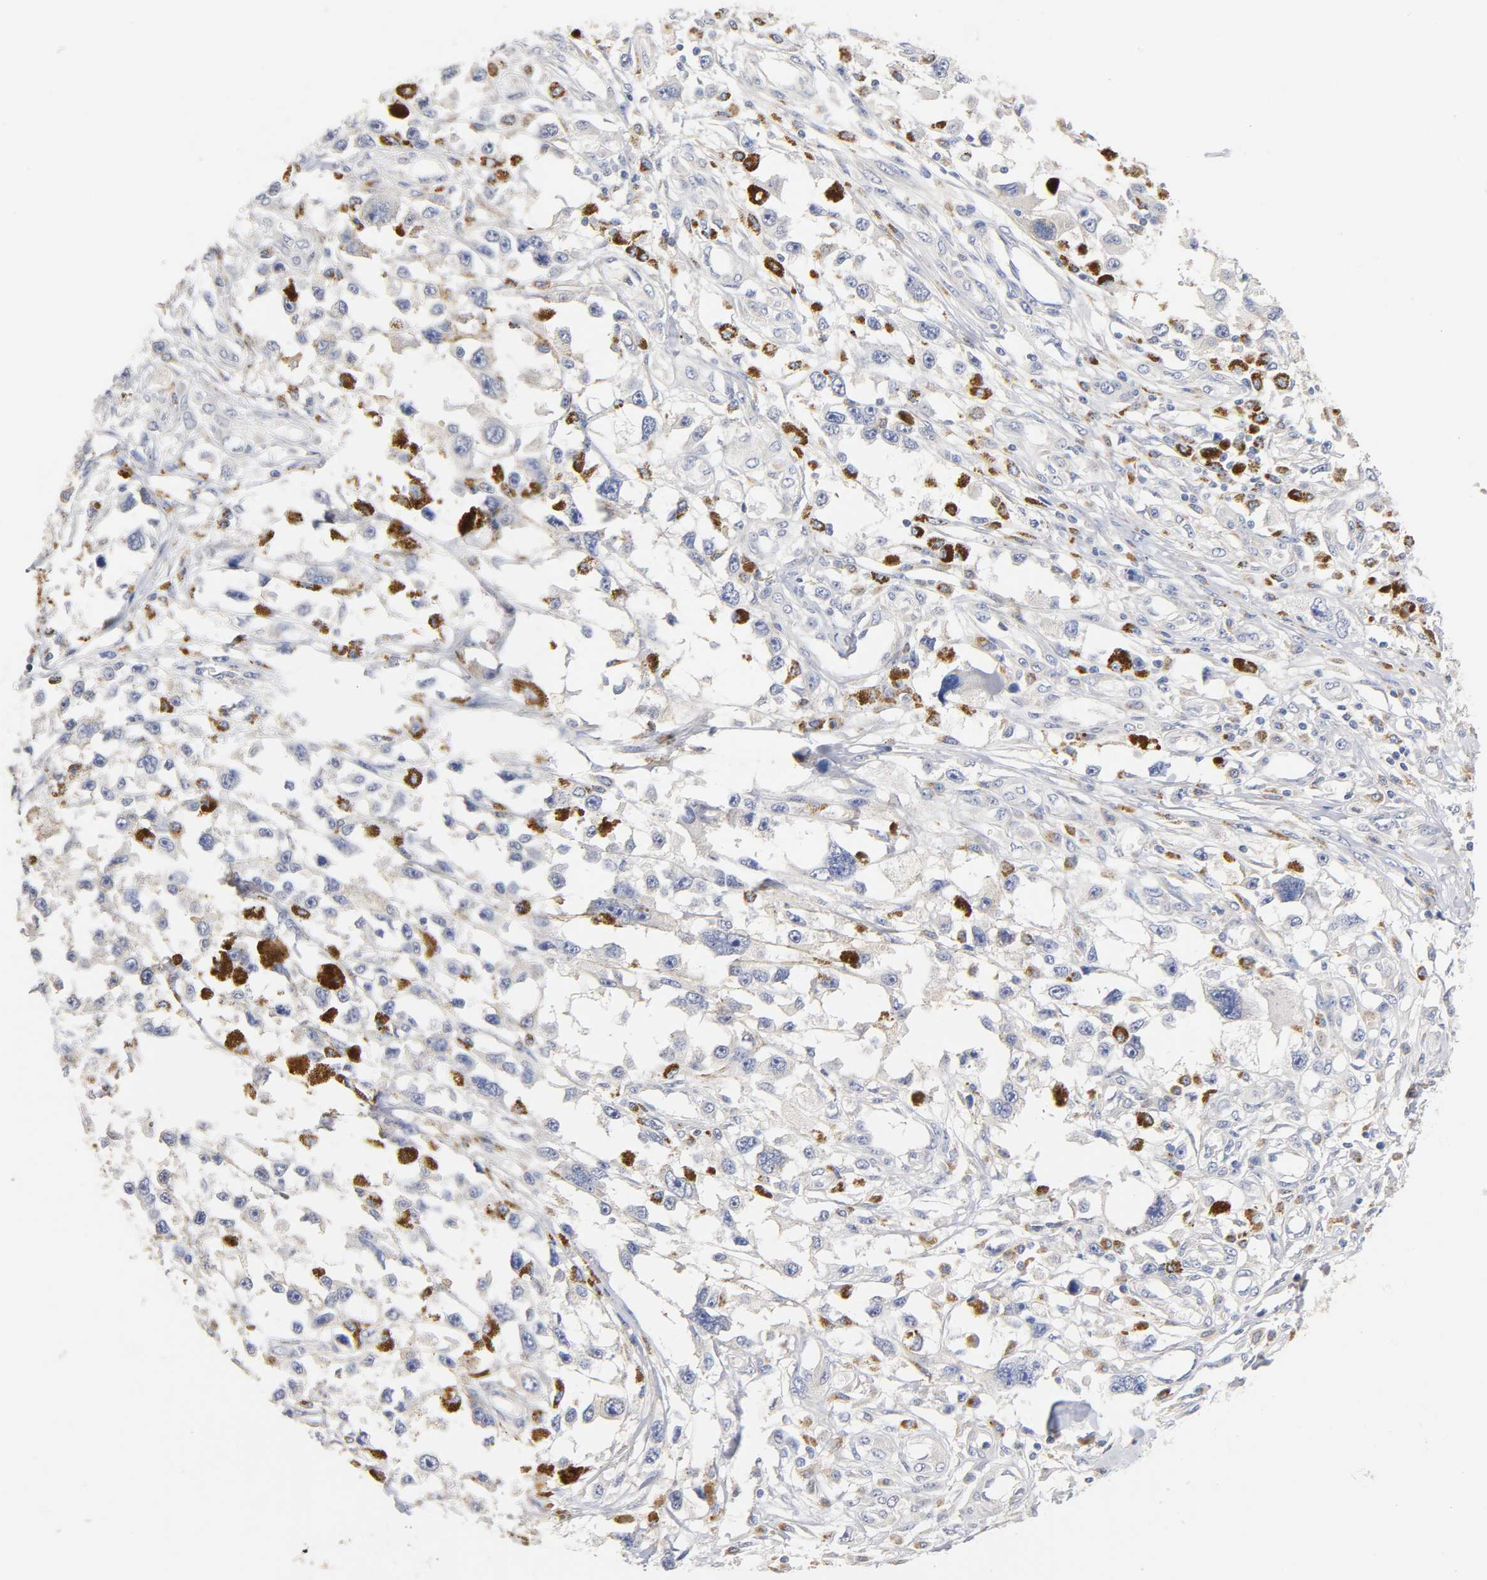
{"staining": {"intensity": "negative", "quantity": "none", "location": "none"}, "tissue": "melanoma", "cell_type": "Tumor cells", "image_type": "cancer", "snomed": [{"axis": "morphology", "description": "Malignant melanoma, Metastatic site"}, {"axis": "topography", "description": "Lymph node"}], "caption": "An immunohistochemistry (IHC) histopathology image of malignant melanoma (metastatic site) is shown. There is no staining in tumor cells of malignant melanoma (metastatic site).", "gene": "SEMA5A", "patient": {"sex": "male", "age": 59}}